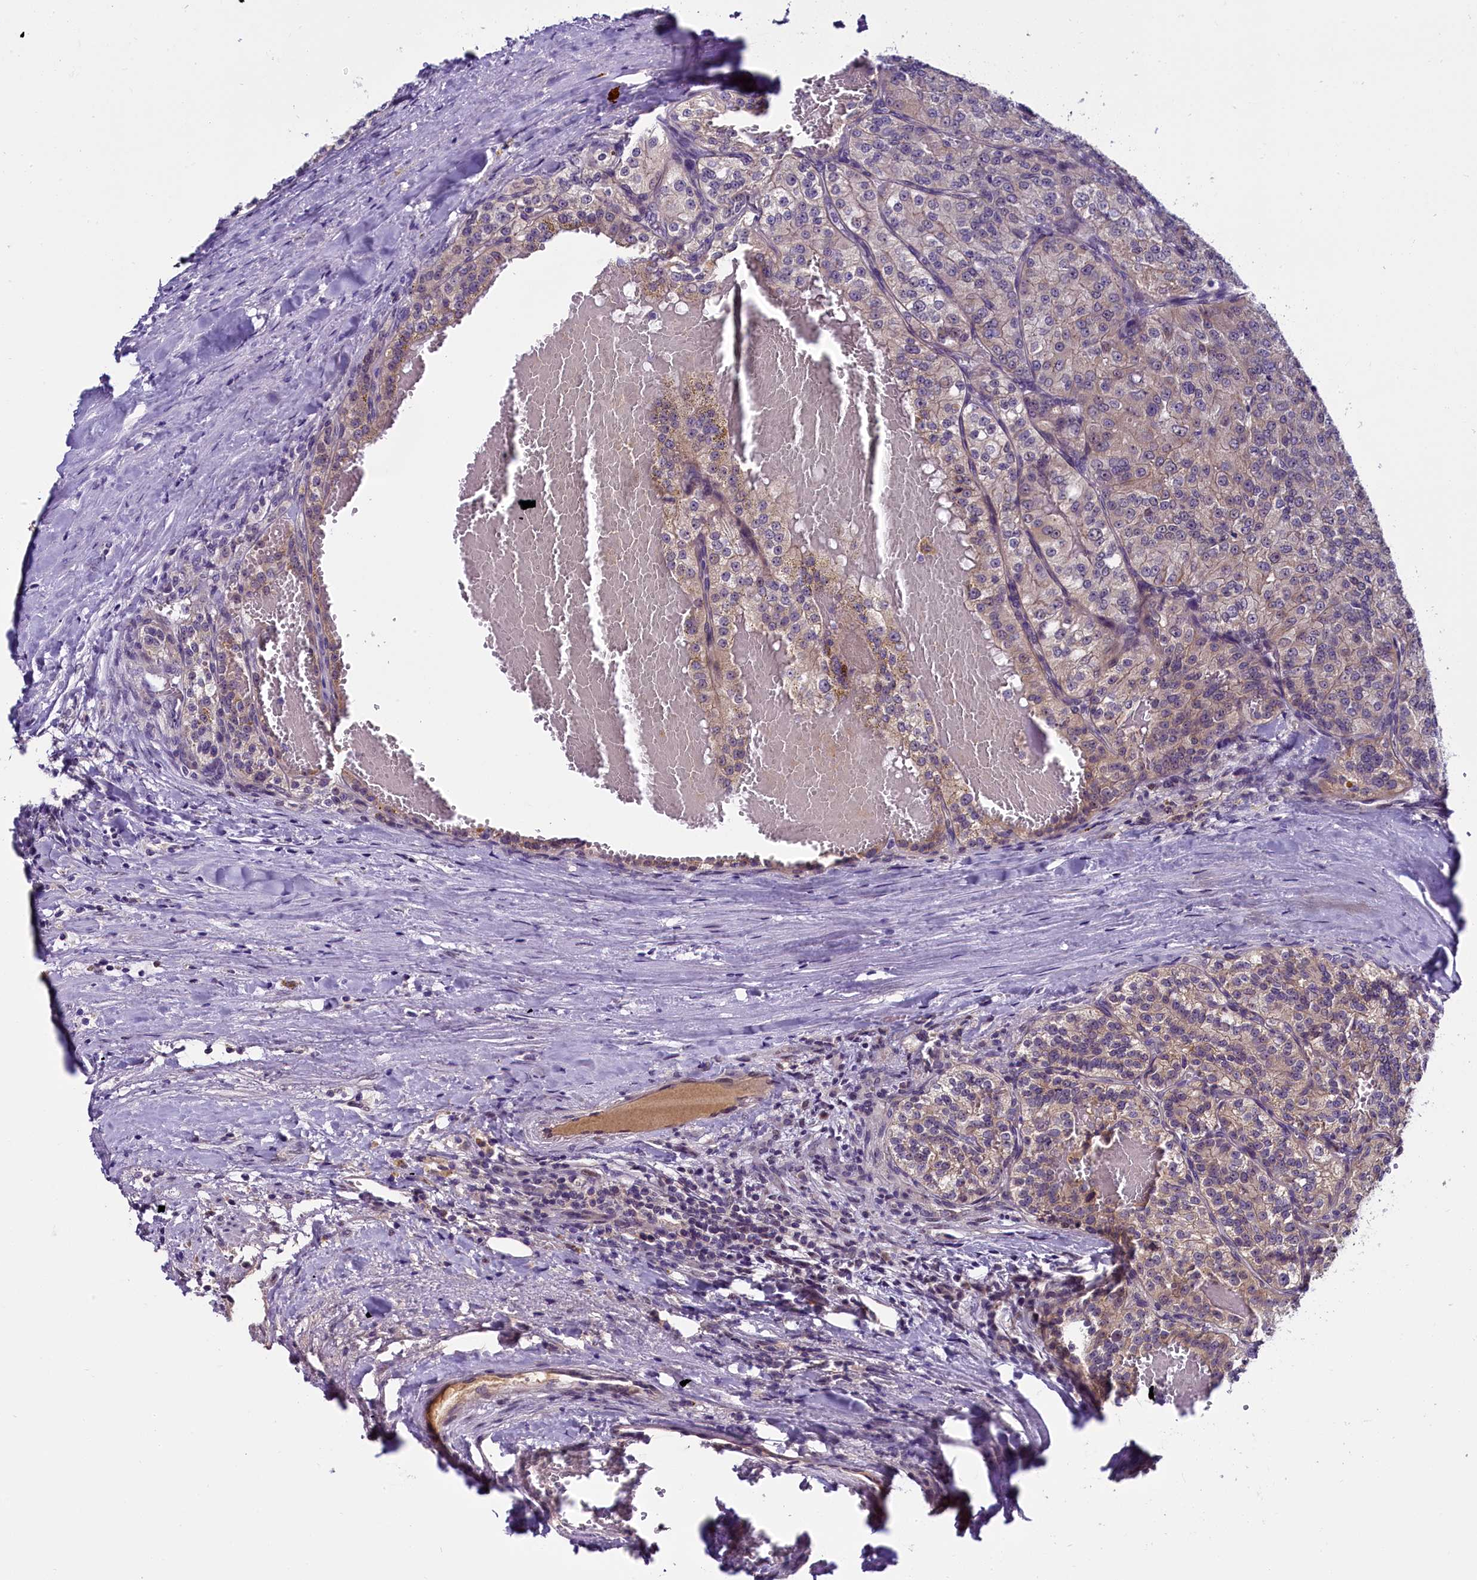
{"staining": {"intensity": "weak", "quantity": "<25%", "location": "cytoplasmic/membranous"}, "tissue": "renal cancer", "cell_type": "Tumor cells", "image_type": "cancer", "snomed": [{"axis": "morphology", "description": "Adenocarcinoma, NOS"}, {"axis": "topography", "description": "Kidney"}], "caption": "High magnification brightfield microscopy of renal cancer (adenocarcinoma) stained with DAB (3,3'-diaminobenzidine) (brown) and counterstained with hematoxylin (blue): tumor cells show no significant positivity.", "gene": "ENKD1", "patient": {"sex": "female", "age": 63}}